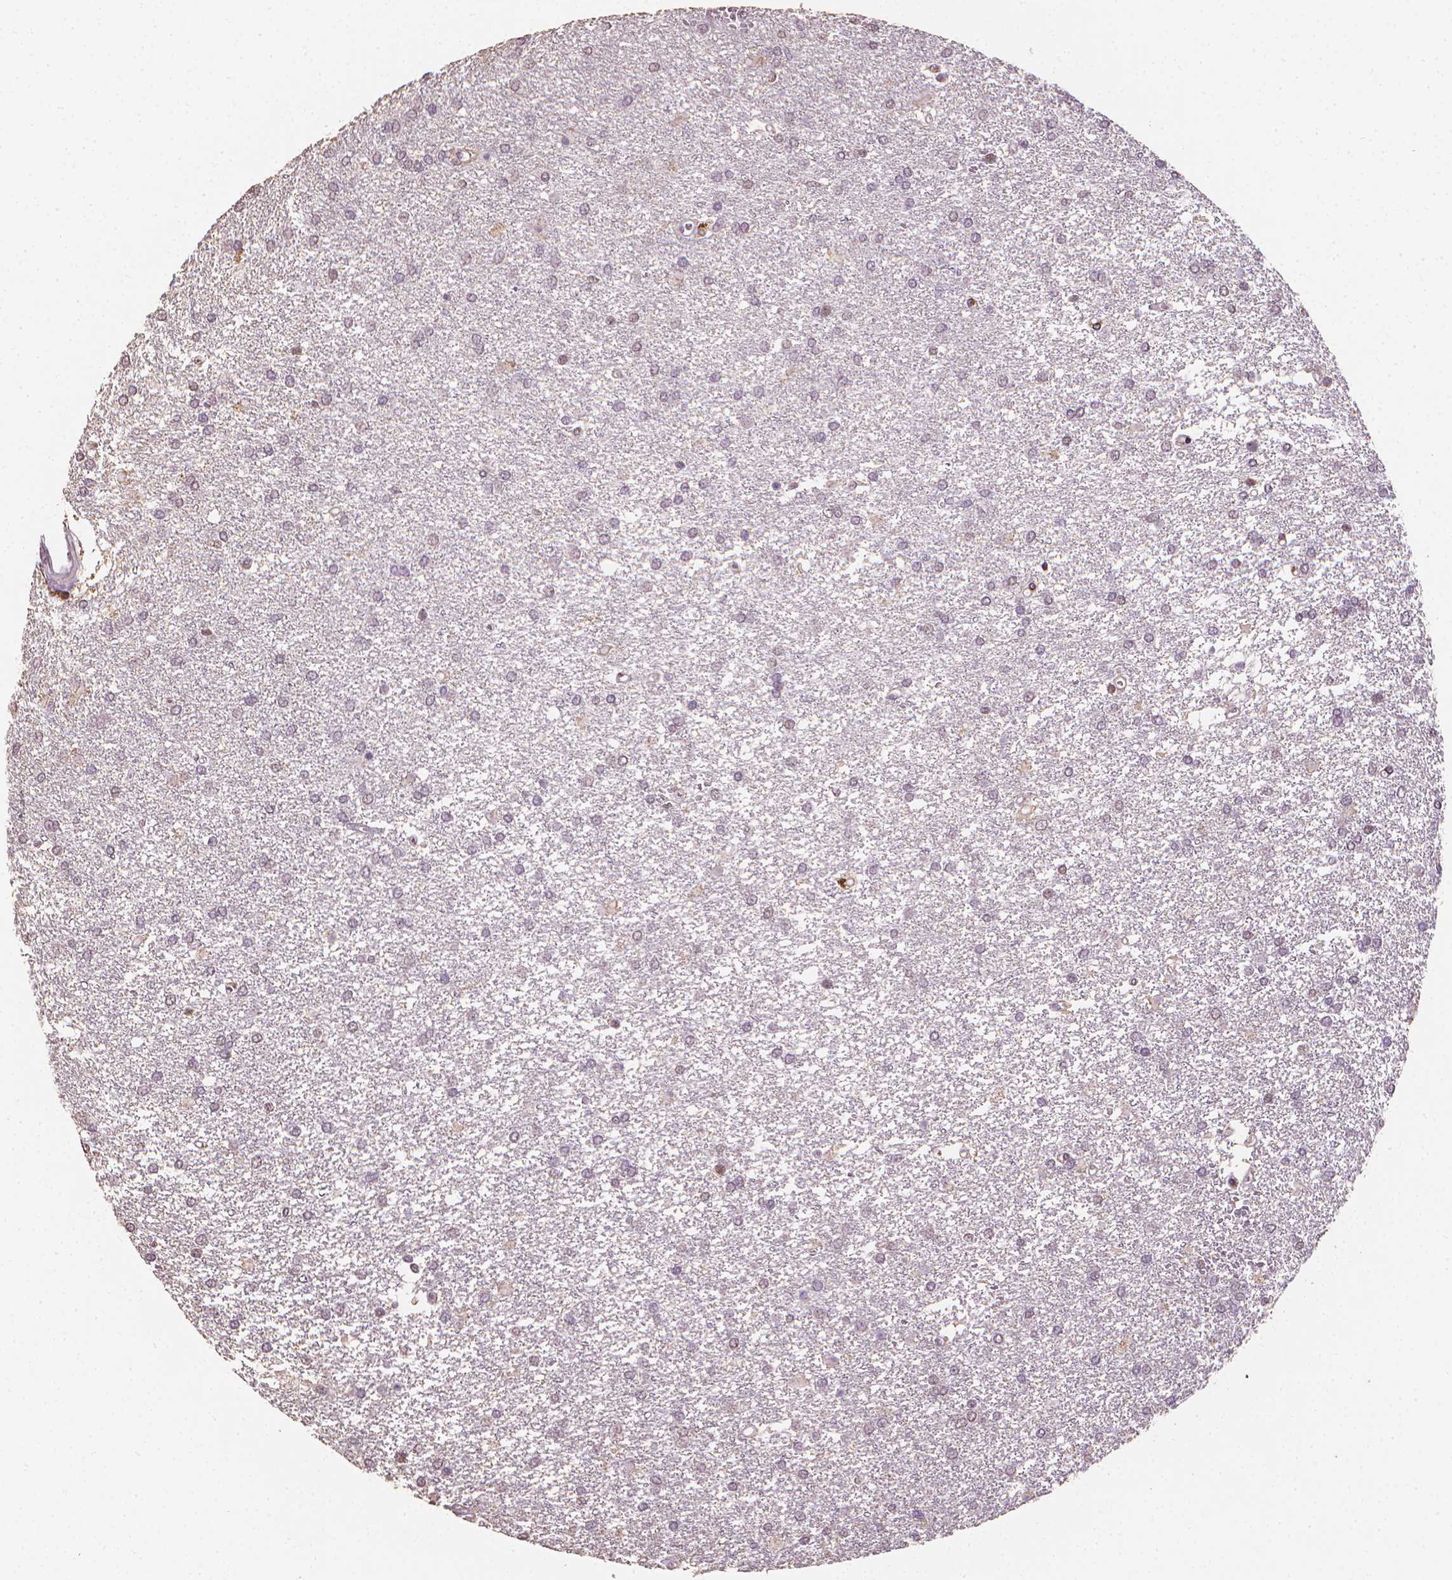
{"staining": {"intensity": "negative", "quantity": "none", "location": "none"}, "tissue": "glioma", "cell_type": "Tumor cells", "image_type": "cancer", "snomed": [{"axis": "morphology", "description": "Glioma, malignant, High grade"}, {"axis": "topography", "description": "Brain"}], "caption": "Human malignant glioma (high-grade) stained for a protein using immunohistochemistry (IHC) demonstrates no staining in tumor cells.", "gene": "DCN", "patient": {"sex": "female", "age": 61}}